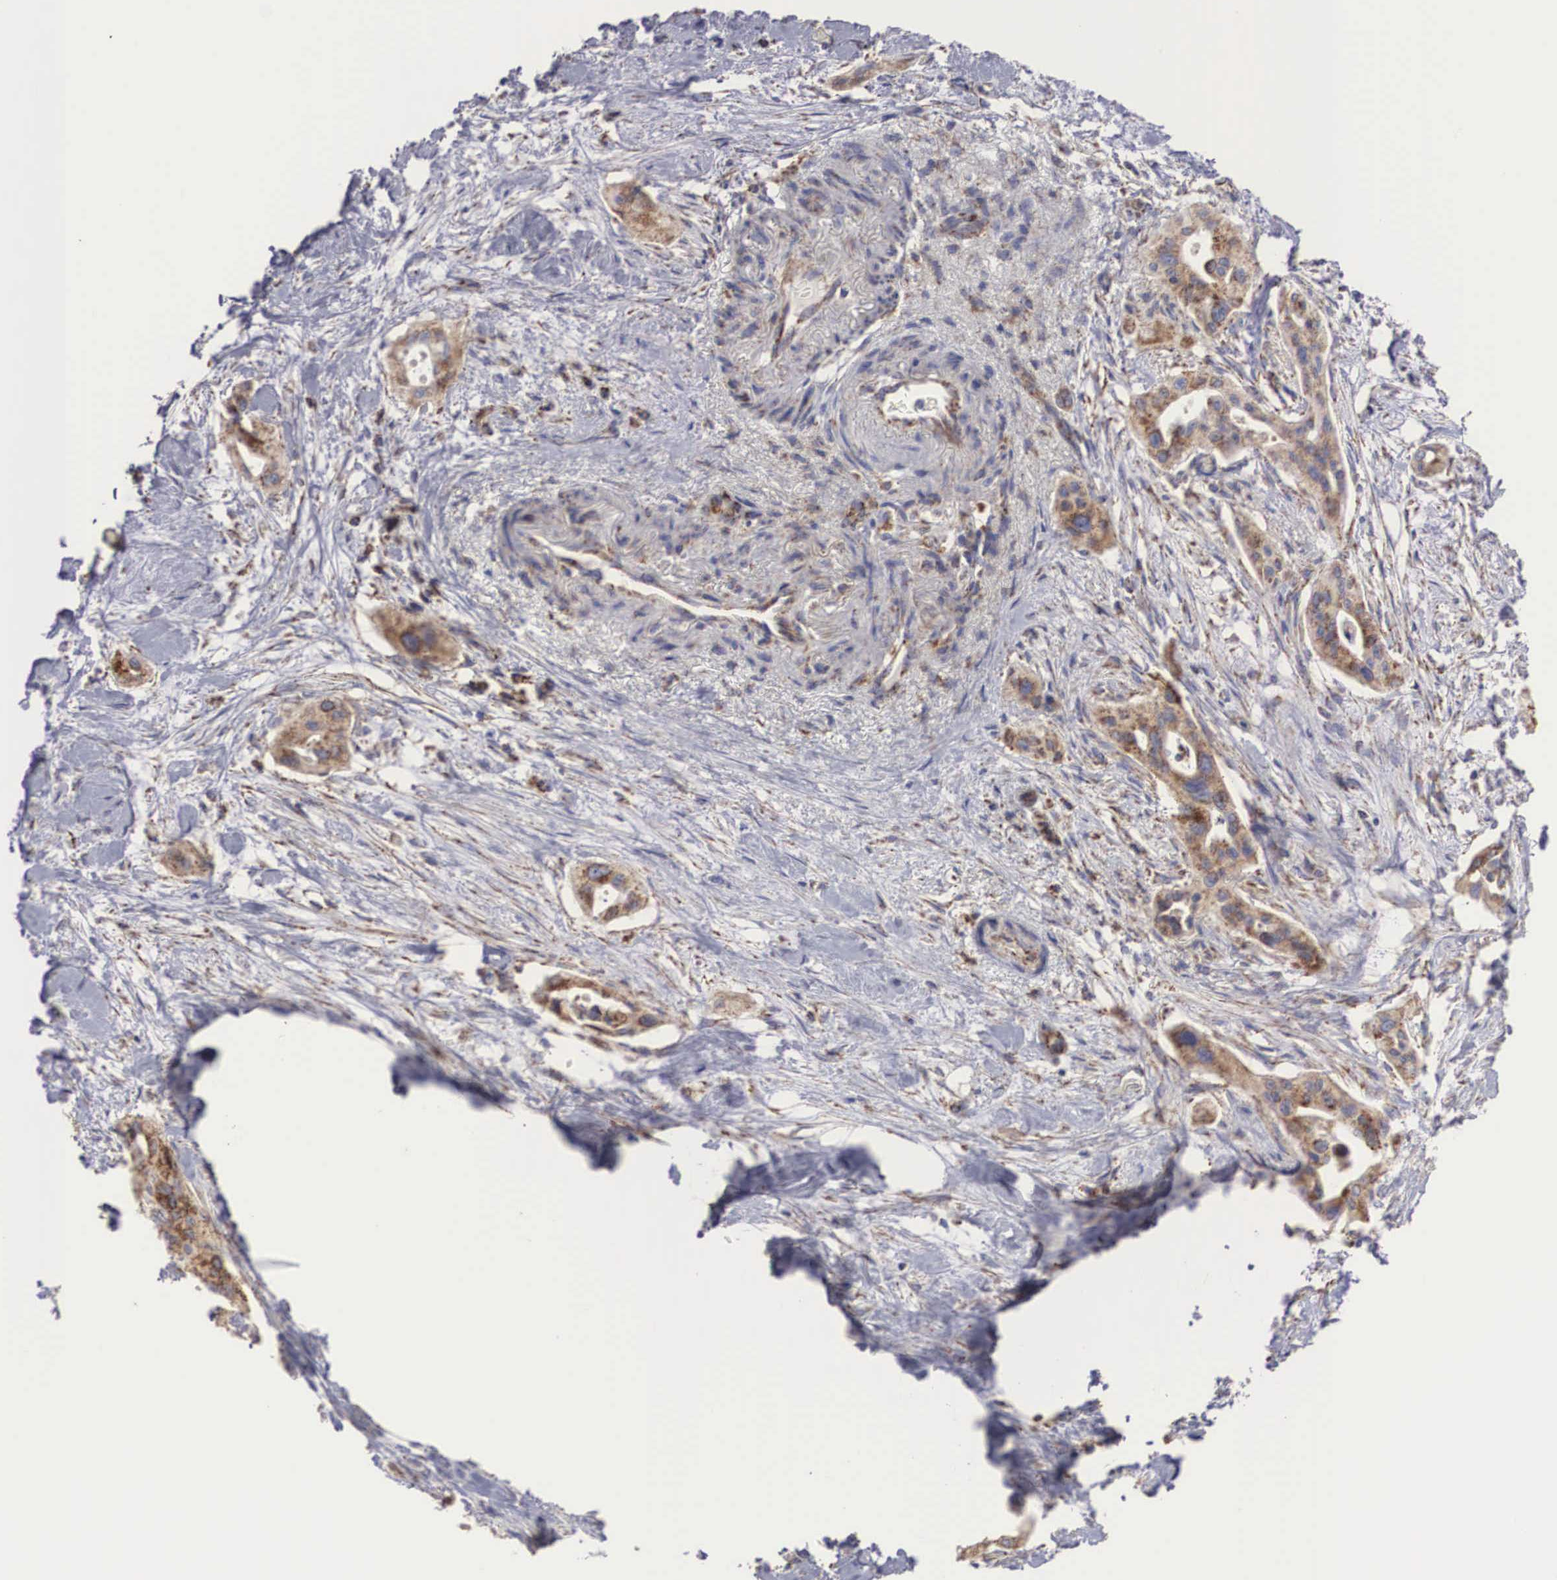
{"staining": {"intensity": "moderate", "quantity": ">75%", "location": "cytoplasmic/membranous"}, "tissue": "pancreatic cancer", "cell_type": "Tumor cells", "image_type": "cancer", "snomed": [{"axis": "morphology", "description": "Adenocarcinoma, NOS"}, {"axis": "topography", "description": "Pancreas"}], "caption": "An immunohistochemistry (IHC) image of neoplastic tissue is shown. Protein staining in brown labels moderate cytoplasmic/membranous positivity in pancreatic cancer (adenocarcinoma) within tumor cells. Nuclei are stained in blue.", "gene": "XPNPEP3", "patient": {"sex": "male", "age": 77}}